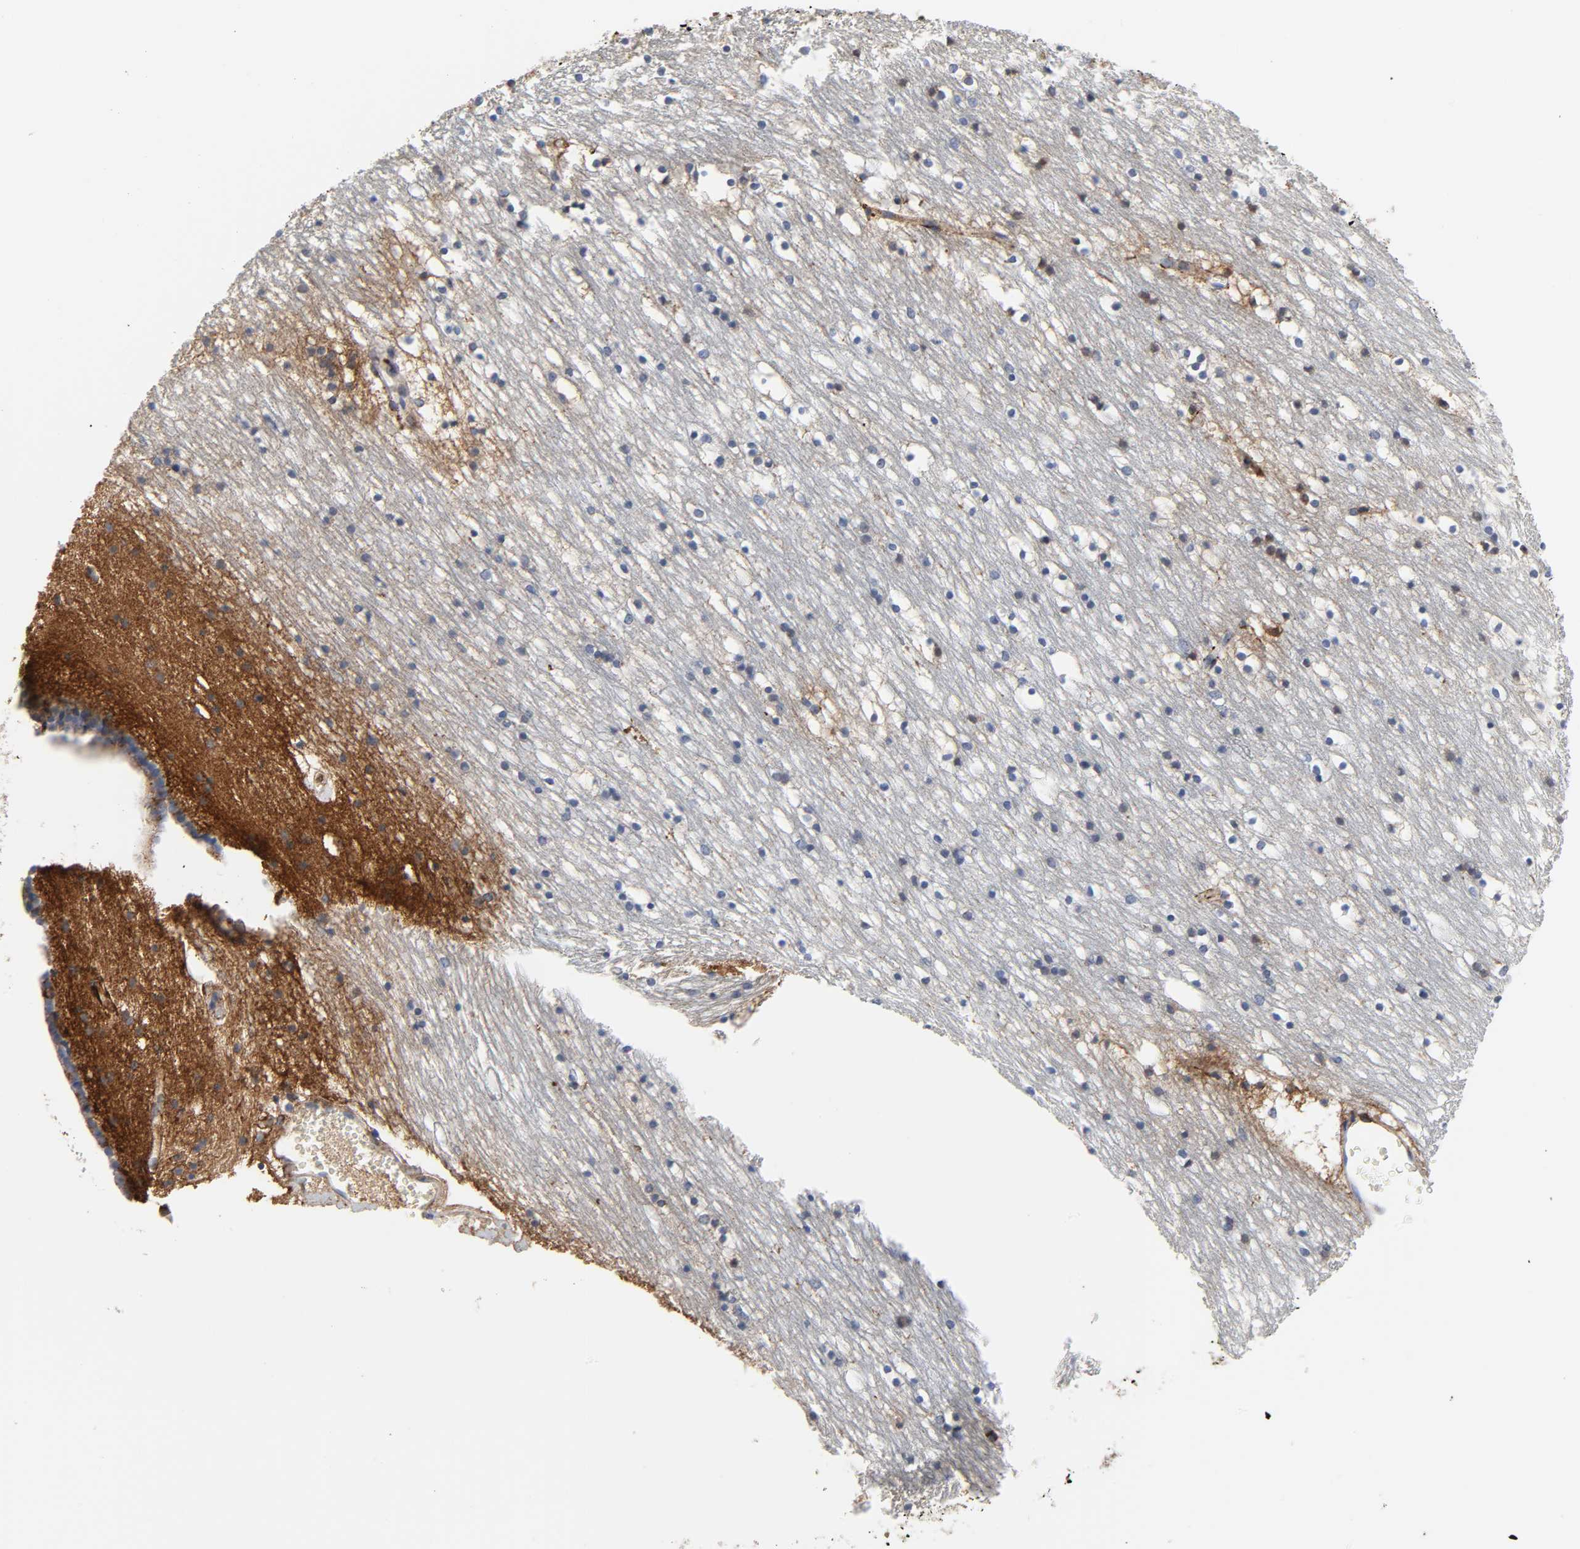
{"staining": {"intensity": "negative", "quantity": "none", "location": "none"}, "tissue": "caudate", "cell_type": "Glial cells", "image_type": "normal", "snomed": [{"axis": "morphology", "description": "Normal tissue, NOS"}, {"axis": "topography", "description": "Lateral ventricle wall"}], "caption": "A high-resolution histopathology image shows immunohistochemistry (IHC) staining of normal caudate, which exhibits no significant positivity in glial cells.", "gene": "FBLN1", "patient": {"sex": "male", "age": 45}}